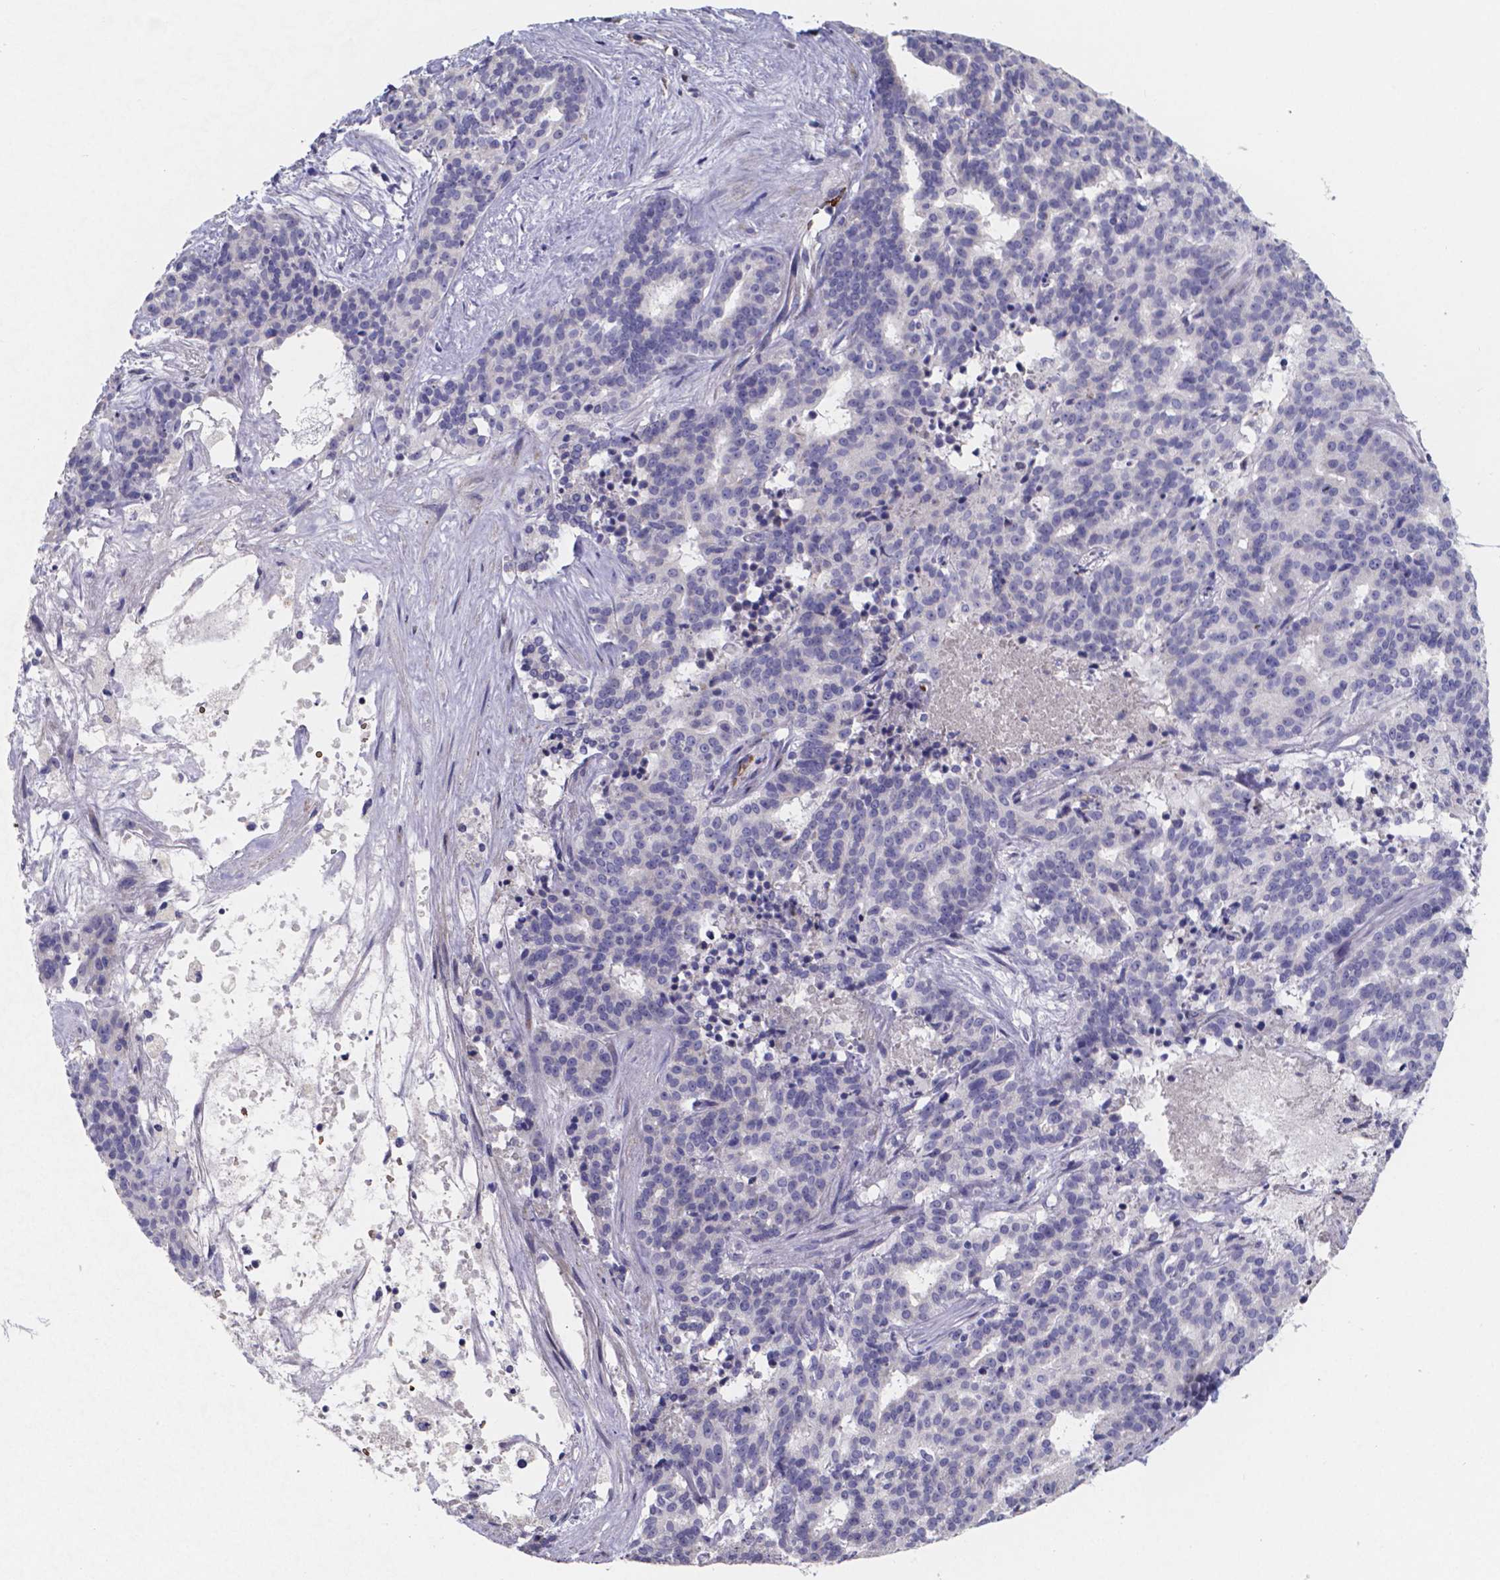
{"staining": {"intensity": "negative", "quantity": "none", "location": "none"}, "tissue": "liver cancer", "cell_type": "Tumor cells", "image_type": "cancer", "snomed": [{"axis": "morphology", "description": "Cholangiocarcinoma"}, {"axis": "topography", "description": "Liver"}], "caption": "Immunohistochemical staining of human liver cholangiocarcinoma reveals no significant staining in tumor cells.", "gene": "GABRA3", "patient": {"sex": "female", "age": 47}}